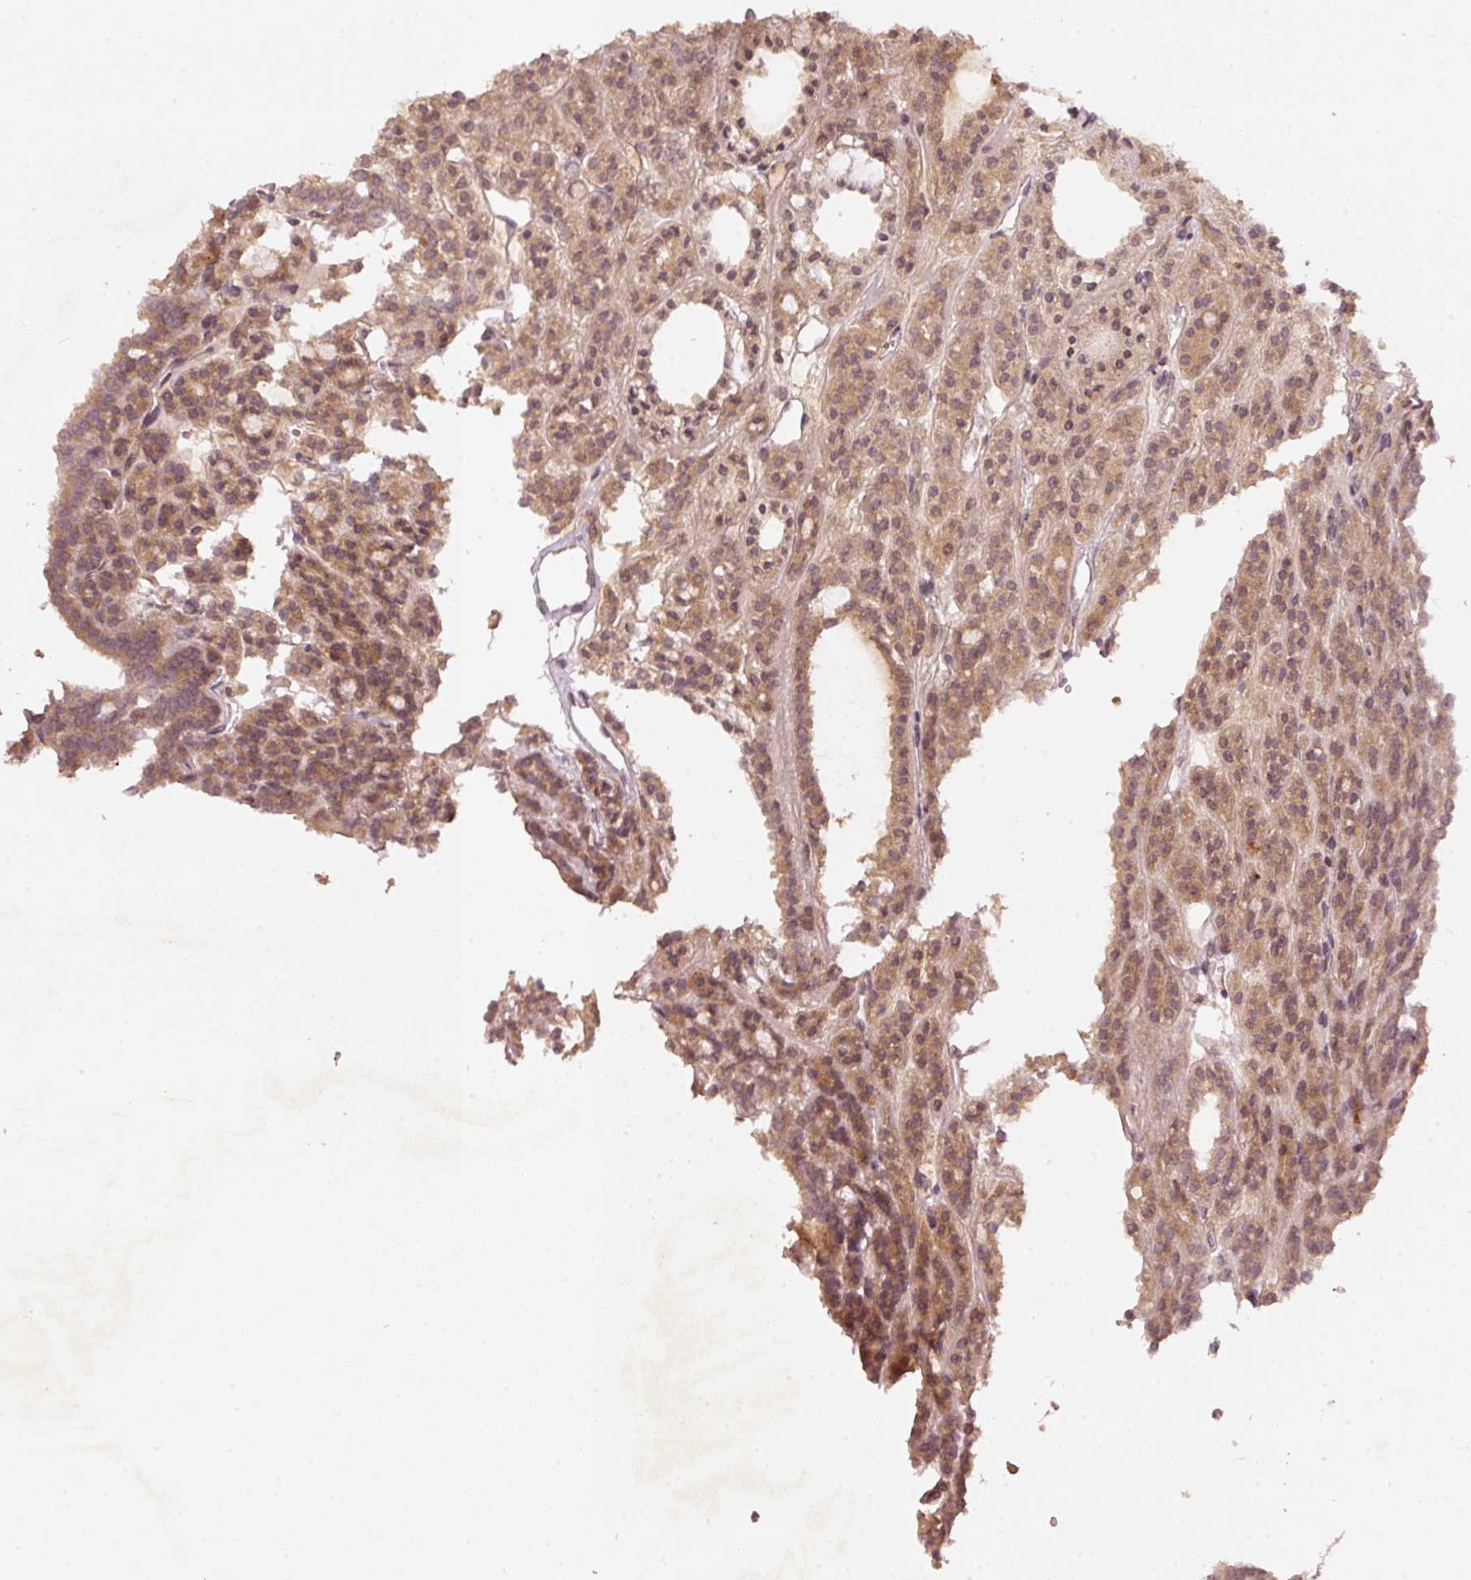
{"staining": {"intensity": "moderate", "quantity": ">75%", "location": "cytoplasmic/membranous,nuclear"}, "tissue": "thyroid cancer", "cell_type": "Tumor cells", "image_type": "cancer", "snomed": [{"axis": "morphology", "description": "Follicular adenoma carcinoma, NOS"}, {"axis": "topography", "description": "Thyroid gland"}], "caption": "High-power microscopy captured an immunohistochemistry (IHC) image of thyroid cancer, revealing moderate cytoplasmic/membranous and nuclear positivity in about >75% of tumor cells.", "gene": "PCDHB1", "patient": {"sex": "female", "age": 63}}